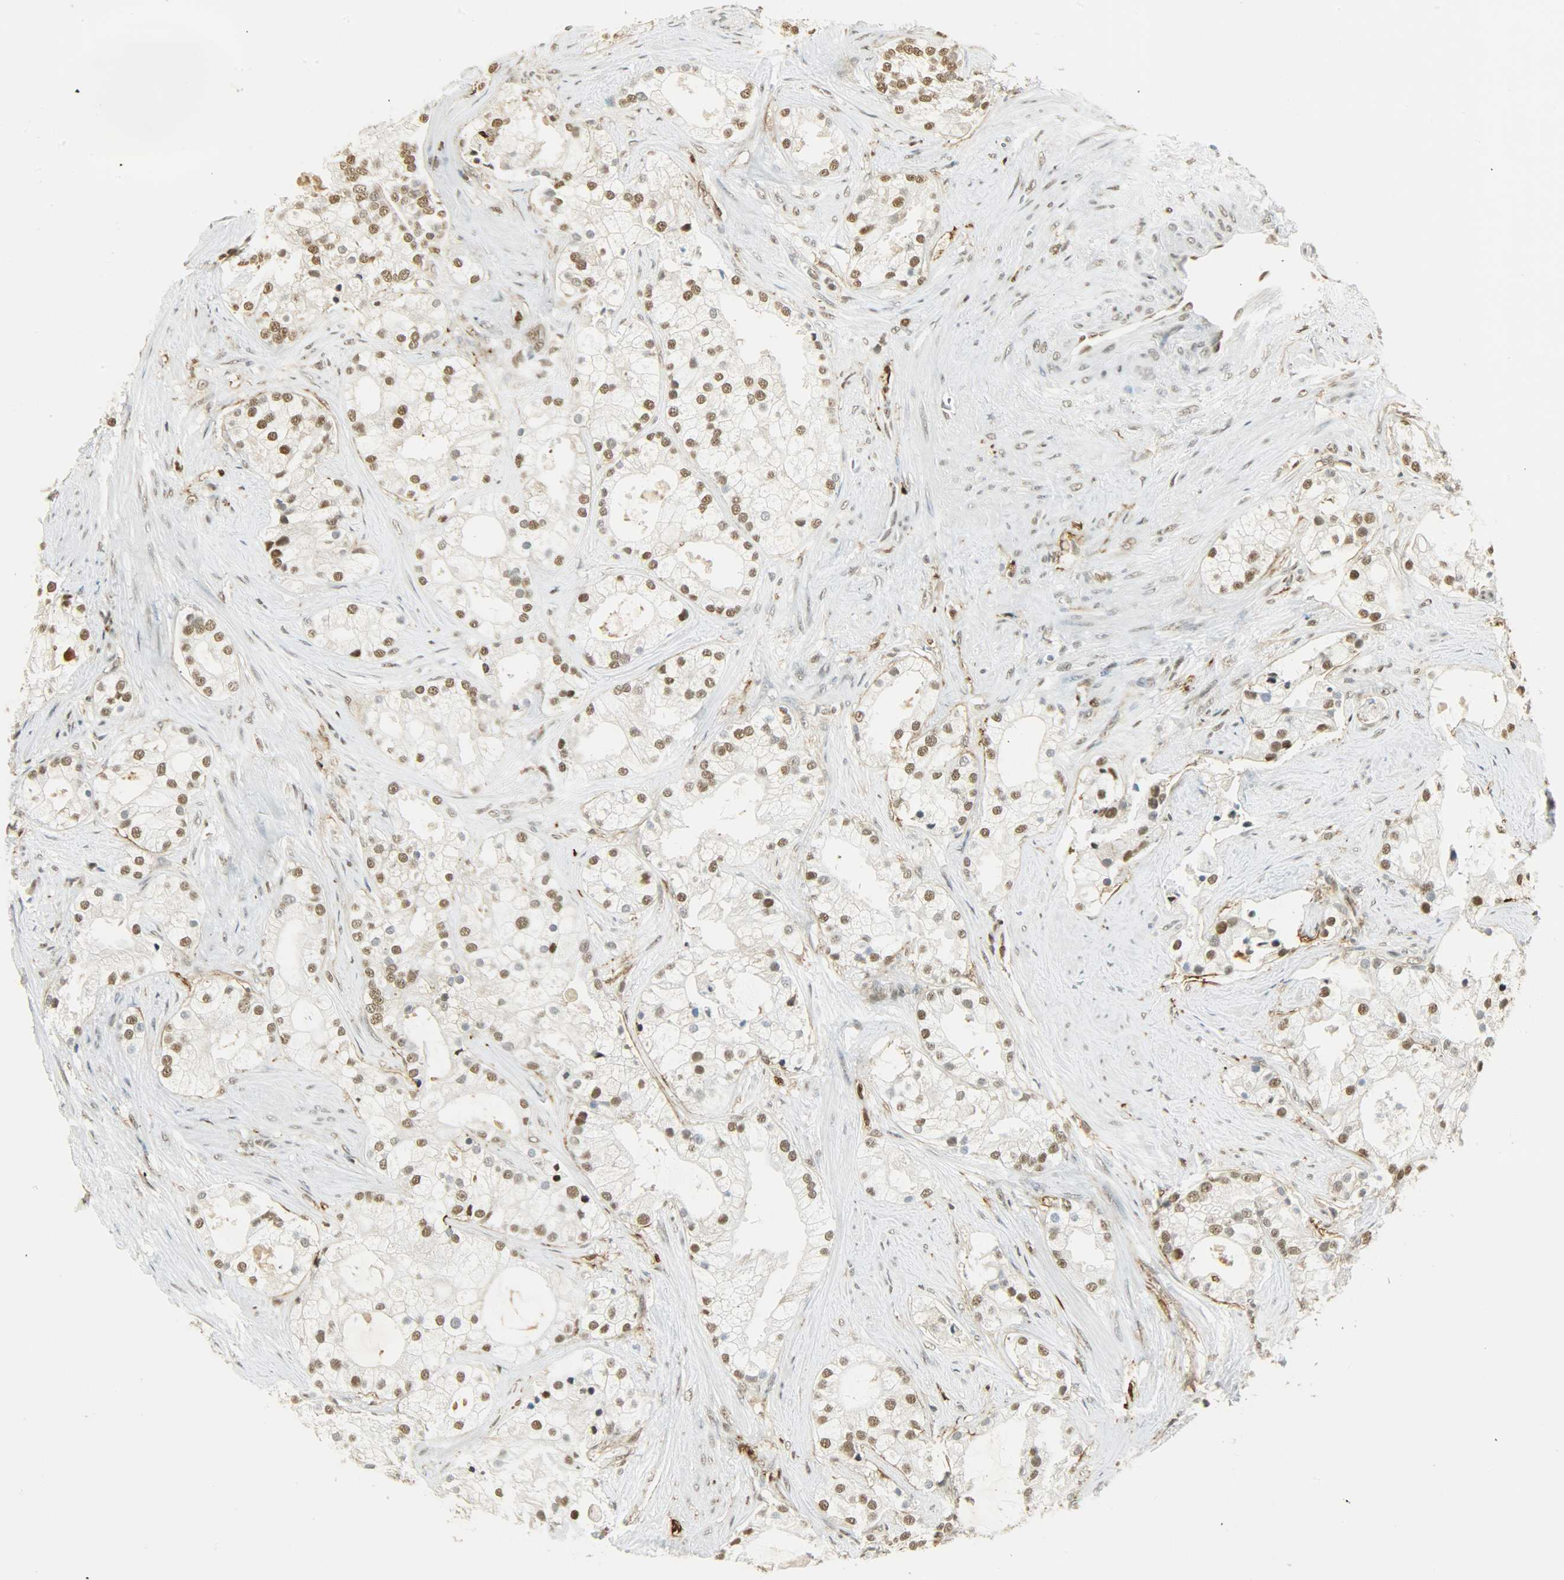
{"staining": {"intensity": "moderate", "quantity": ">75%", "location": "nuclear"}, "tissue": "prostate cancer", "cell_type": "Tumor cells", "image_type": "cancer", "snomed": [{"axis": "morphology", "description": "Adenocarcinoma, Low grade"}, {"axis": "topography", "description": "Prostate"}], "caption": "Tumor cells reveal medium levels of moderate nuclear expression in about >75% of cells in prostate cancer (low-grade adenocarcinoma).", "gene": "NGFR", "patient": {"sex": "male", "age": 58}}